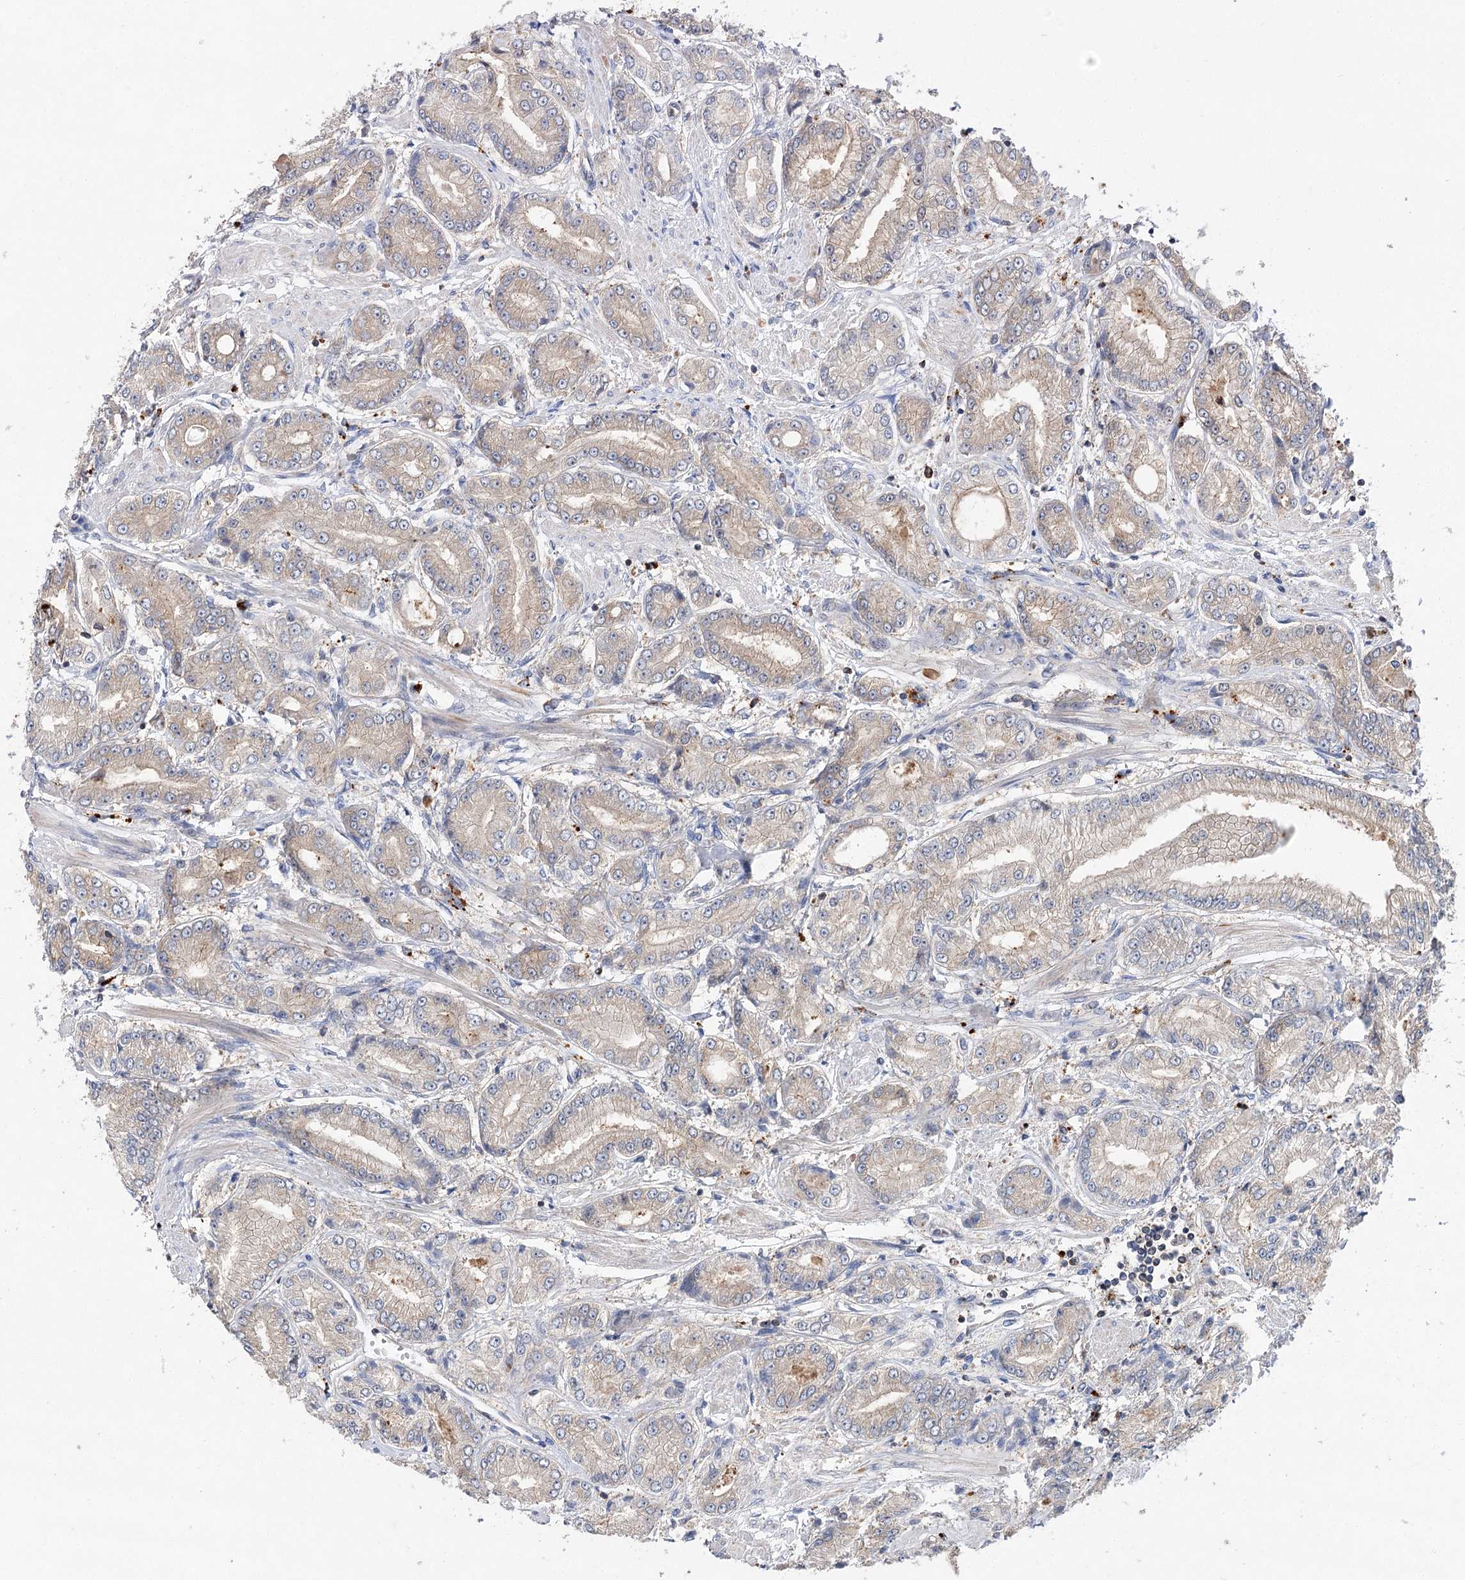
{"staining": {"intensity": "weak", "quantity": "<25%", "location": "cytoplasmic/membranous"}, "tissue": "prostate cancer", "cell_type": "Tumor cells", "image_type": "cancer", "snomed": [{"axis": "morphology", "description": "Adenocarcinoma, High grade"}, {"axis": "topography", "description": "Prostate"}], "caption": "DAB immunohistochemical staining of human prostate cancer shows no significant staining in tumor cells. Nuclei are stained in blue.", "gene": "VPS37B", "patient": {"sex": "male", "age": 59}}